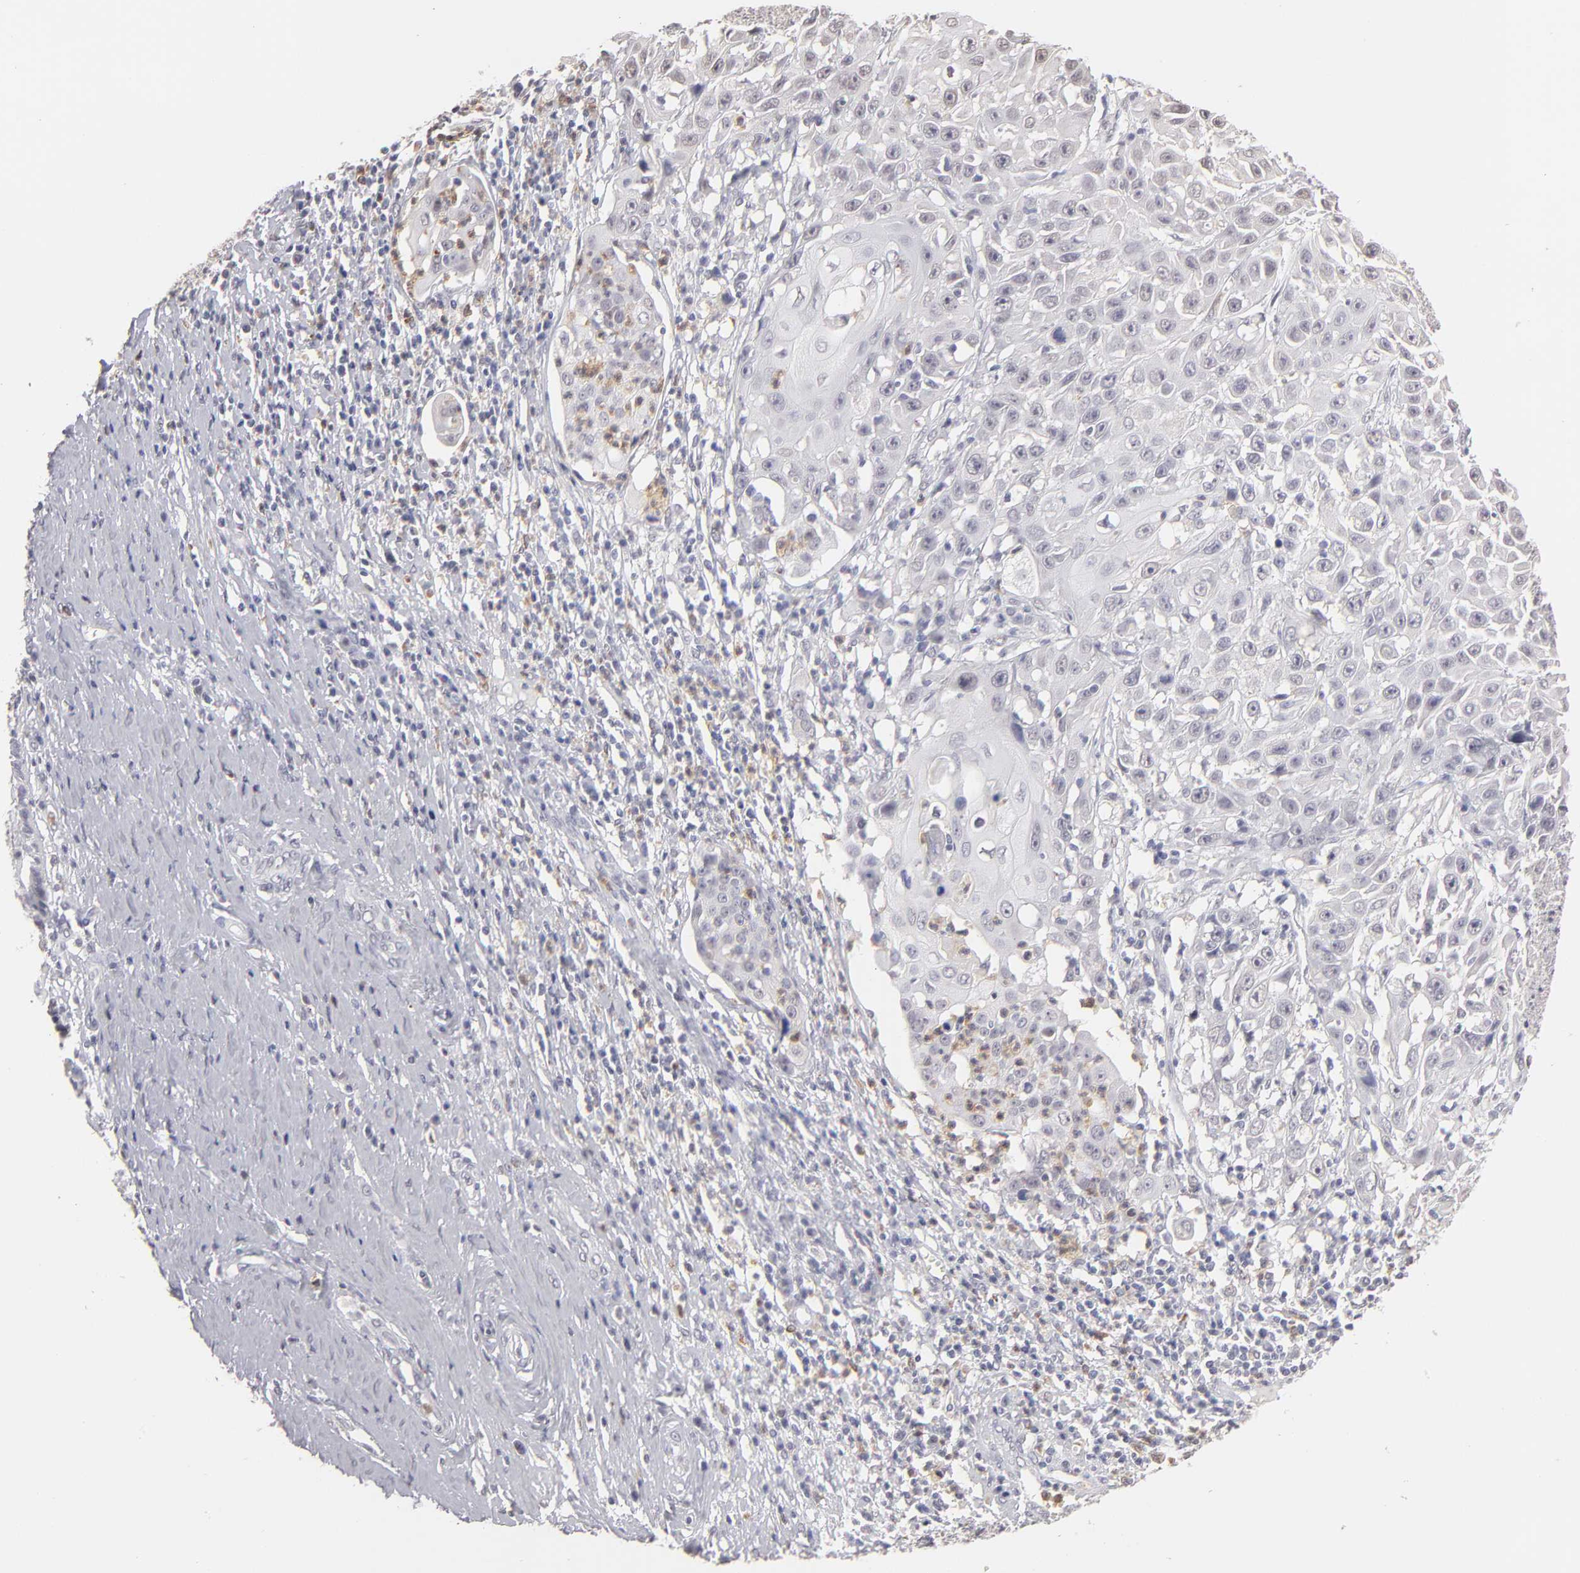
{"staining": {"intensity": "negative", "quantity": "none", "location": "none"}, "tissue": "cervical cancer", "cell_type": "Tumor cells", "image_type": "cancer", "snomed": [{"axis": "morphology", "description": "Squamous cell carcinoma, NOS"}, {"axis": "topography", "description": "Cervix"}], "caption": "A high-resolution image shows IHC staining of cervical cancer (squamous cell carcinoma), which exhibits no significant staining in tumor cells.", "gene": "MGAM", "patient": {"sex": "female", "age": 39}}